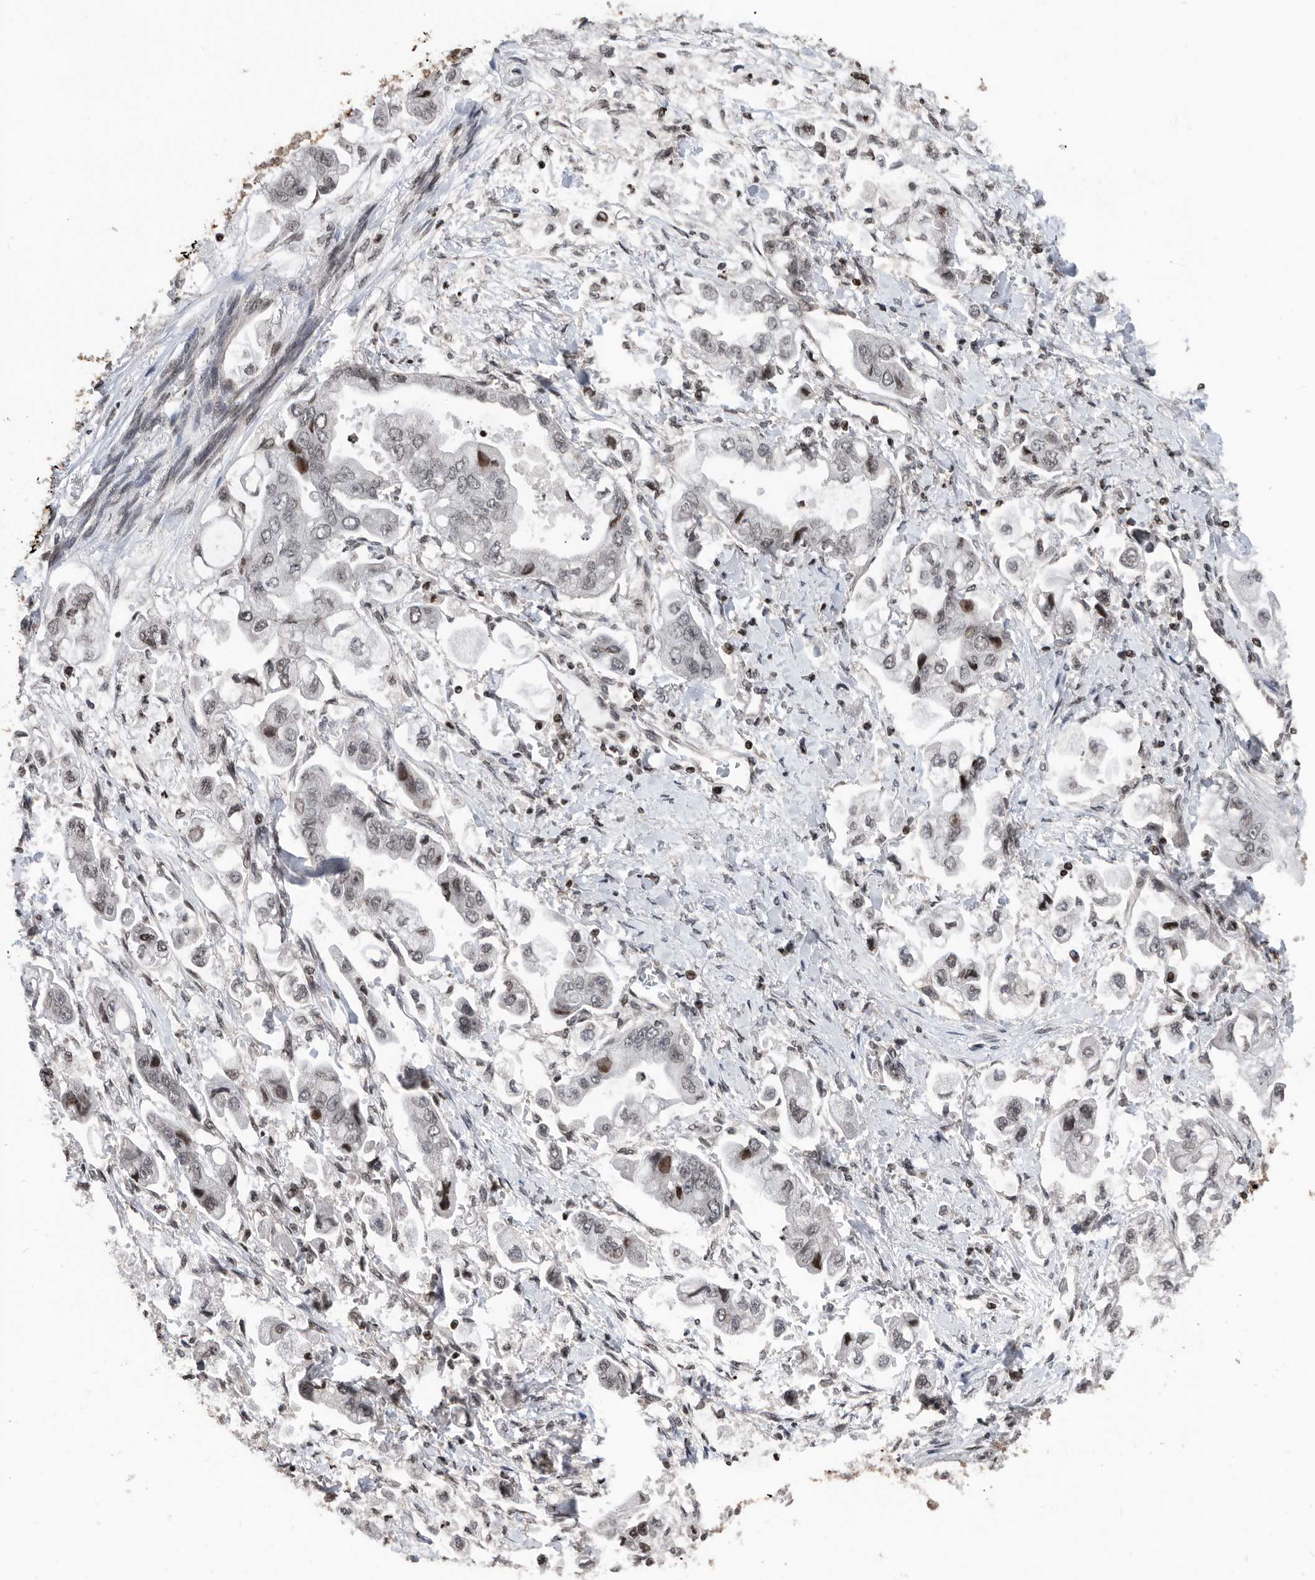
{"staining": {"intensity": "moderate", "quantity": "<25%", "location": "nuclear"}, "tissue": "stomach cancer", "cell_type": "Tumor cells", "image_type": "cancer", "snomed": [{"axis": "morphology", "description": "Adenocarcinoma, NOS"}, {"axis": "topography", "description": "Stomach"}], "caption": "There is low levels of moderate nuclear positivity in tumor cells of stomach cancer, as demonstrated by immunohistochemical staining (brown color).", "gene": "SNRNP48", "patient": {"sex": "male", "age": 62}}